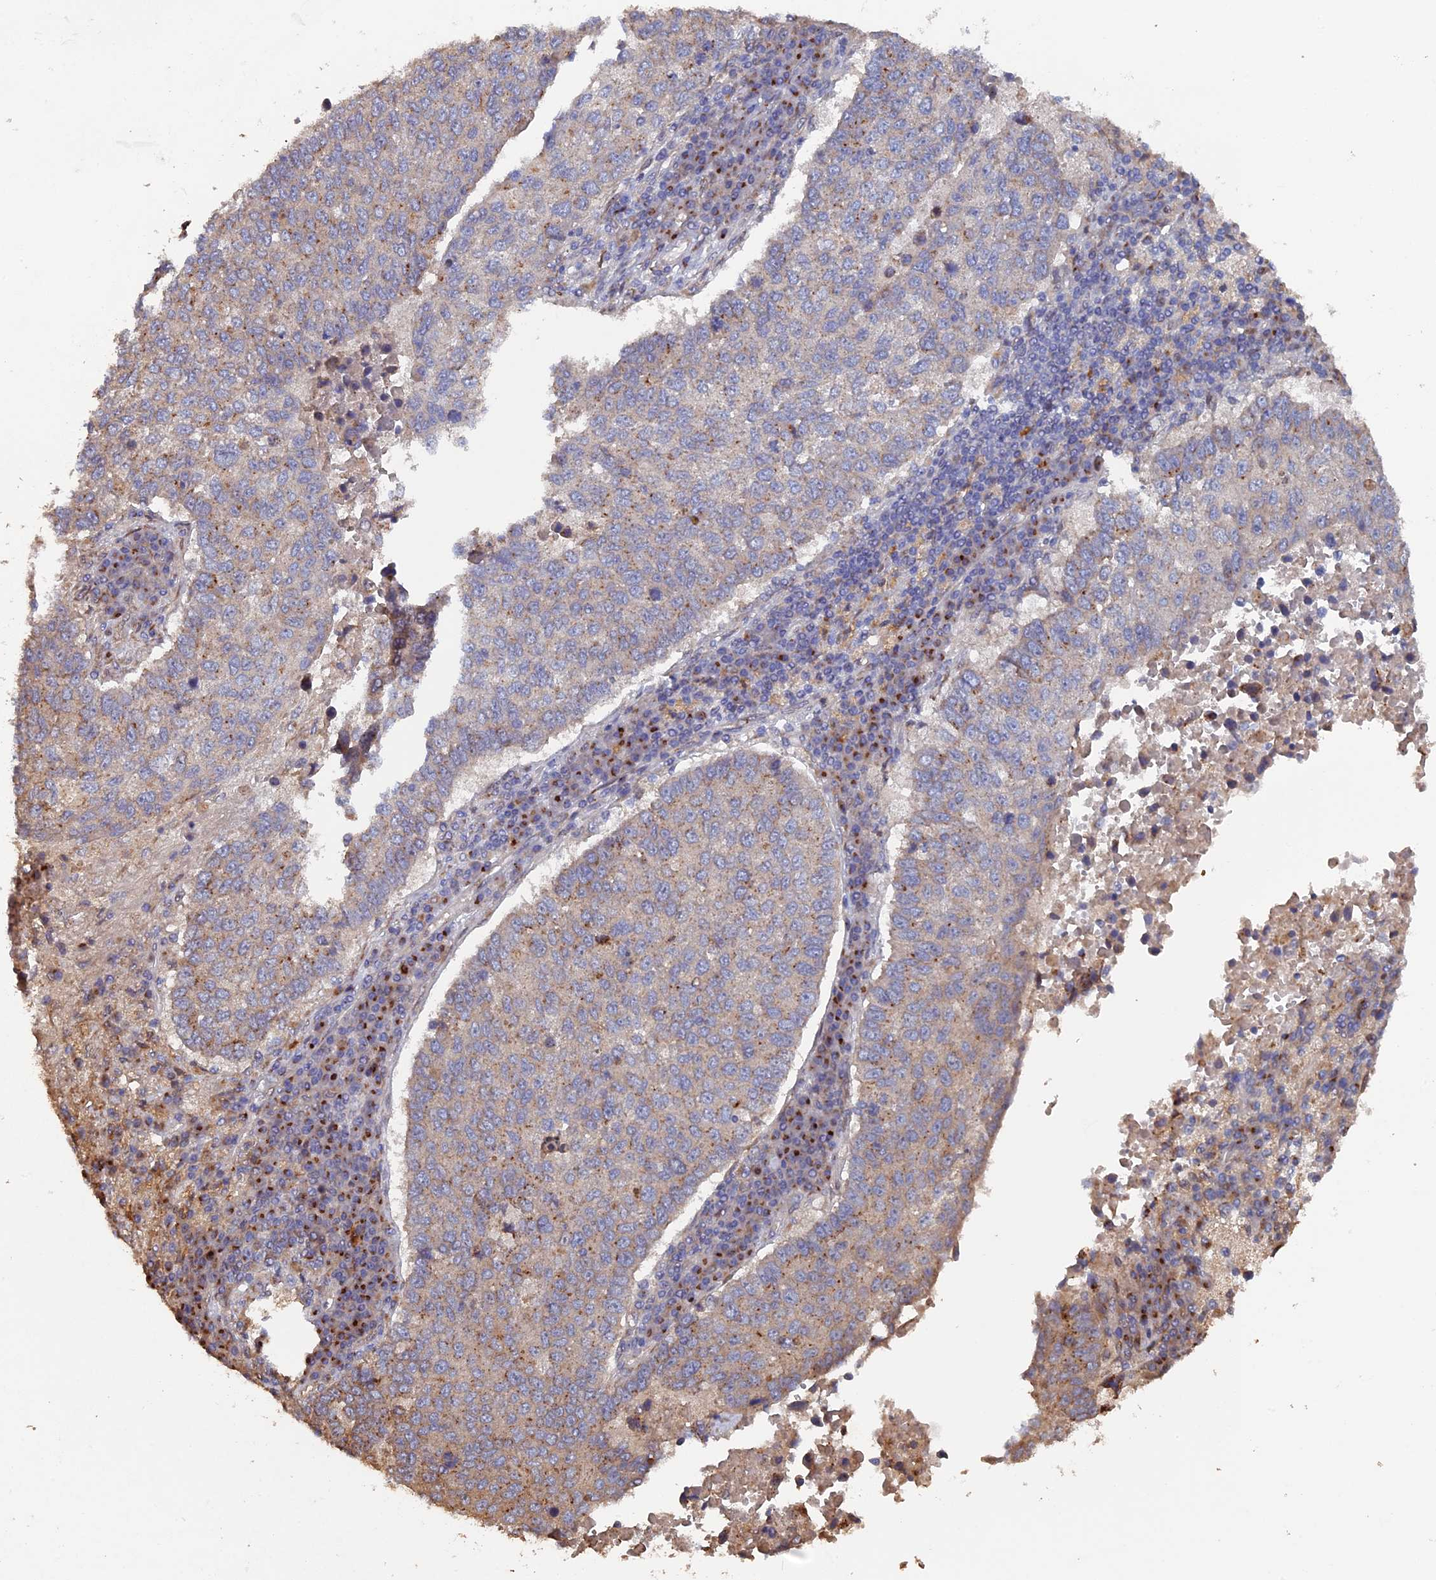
{"staining": {"intensity": "weak", "quantity": "25%-75%", "location": "cytoplasmic/membranous"}, "tissue": "lung cancer", "cell_type": "Tumor cells", "image_type": "cancer", "snomed": [{"axis": "morphology", "description": "Squamous cell carcinoma, NOS"}, {"axis": "topography", "description": "Lung"}], "caption": "Protein expression analysis of lung squamous cell carcinoma reveals weak cytoplasmic/membranous staining in approximately 25%-75% of tumor cells.", "gene": "VPS37C", "patient": {"sex": "male", "age": 73}}